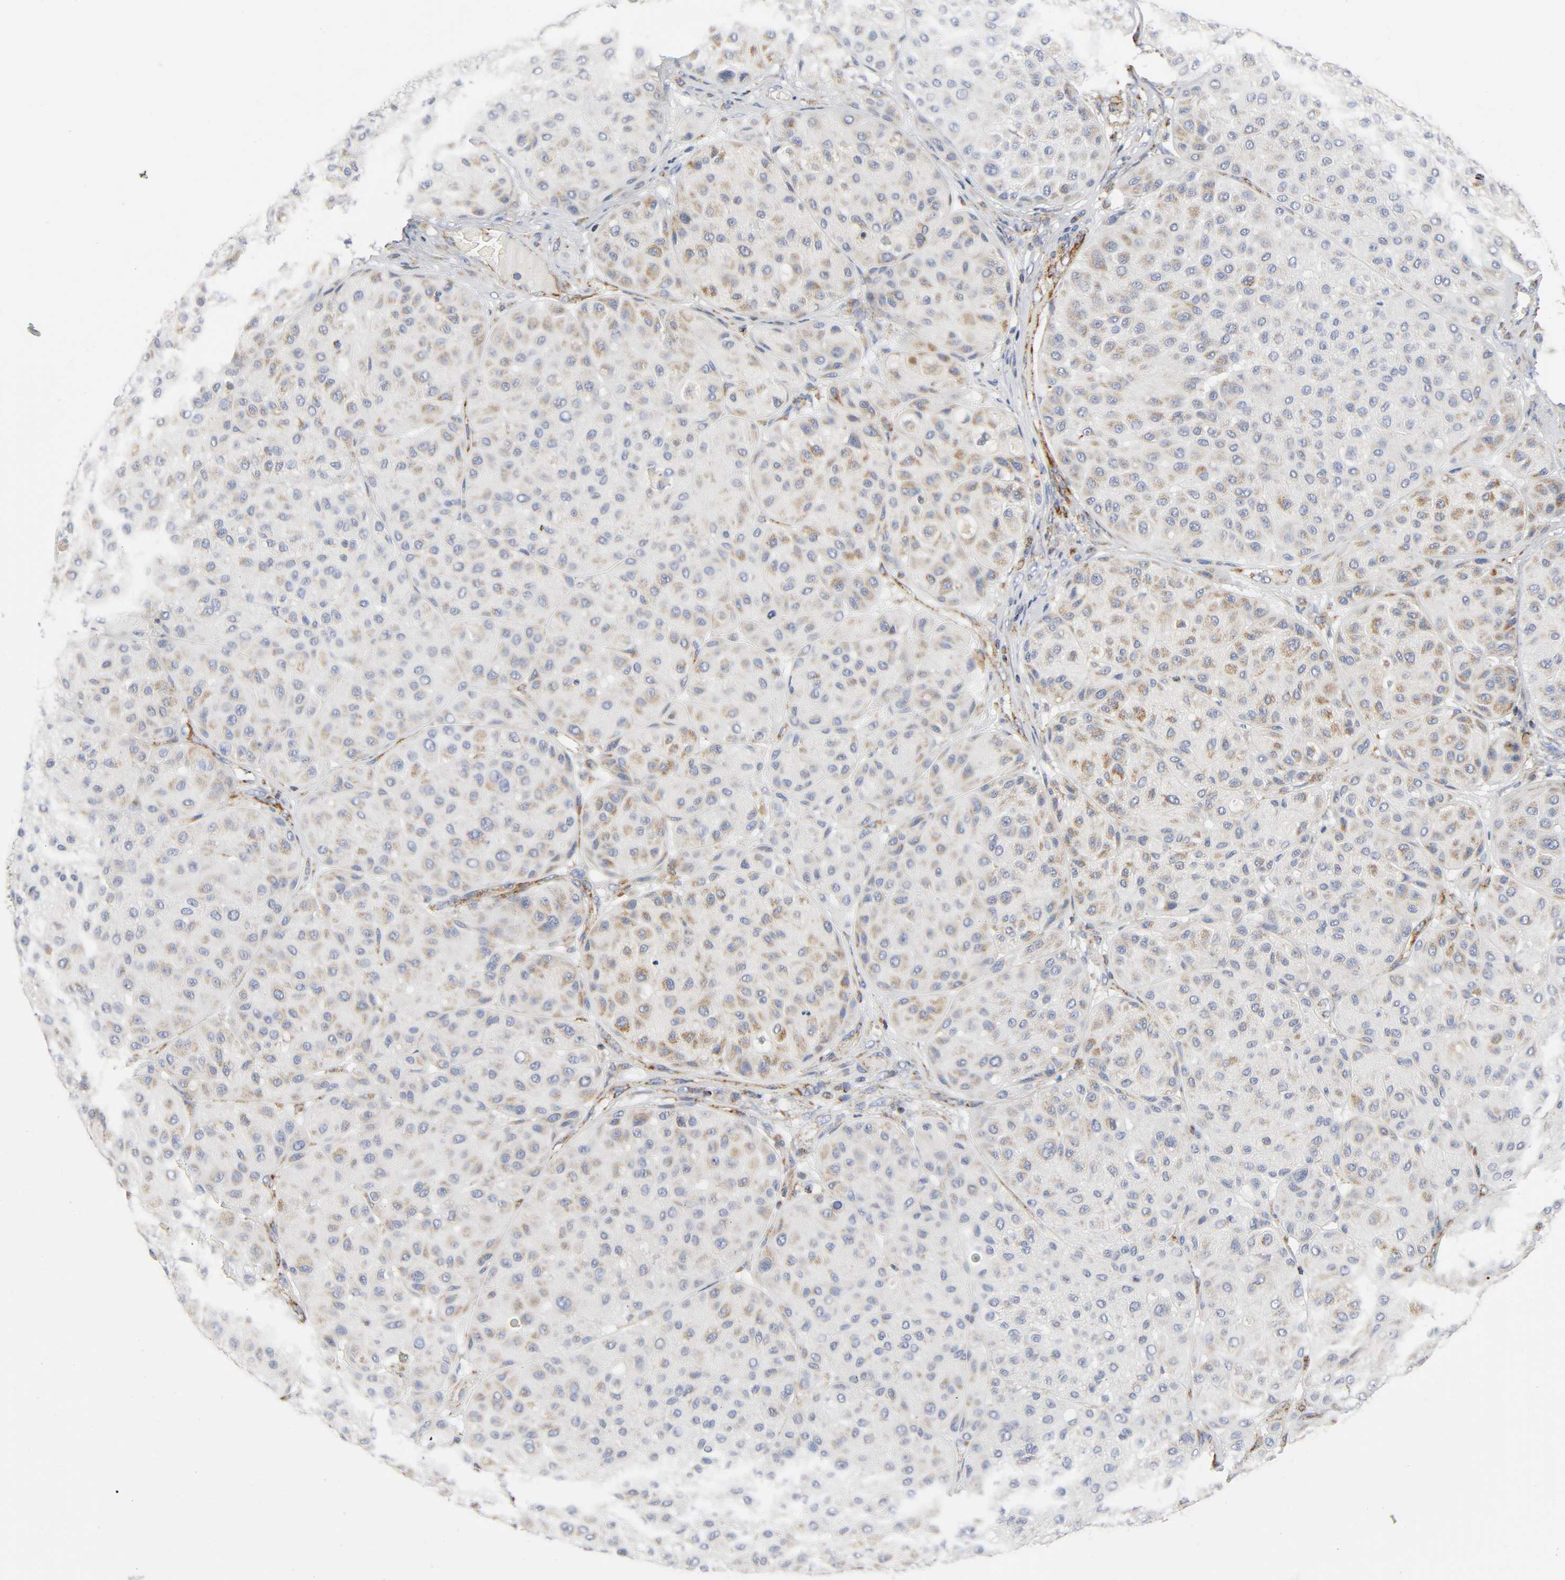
{"staining": {"intensity": "weak", "quantity": "25%-75%", "location": "cytoplasmic/membranous"}, "tissue": "melanoma", "cell_type": "Tumor cells", "image_type": "cancer", "snomed": [{"axis": "morphology", "description": "Normal tissue, NOS"}, {"axis": "morphology", "description": "Malignant melanoma, Metastatic site"}, {"axis": "topography", "description": "Skin"}], "caption": "Immunohistochemical staining of human malignant melanoma (metastatic site) shows low levels of weak cytoplasmic/membranous positivity in approximately 25%-75% of tumor cells.", "gene": "BAK1", "patient": {"sex": "male", "age": 41}}